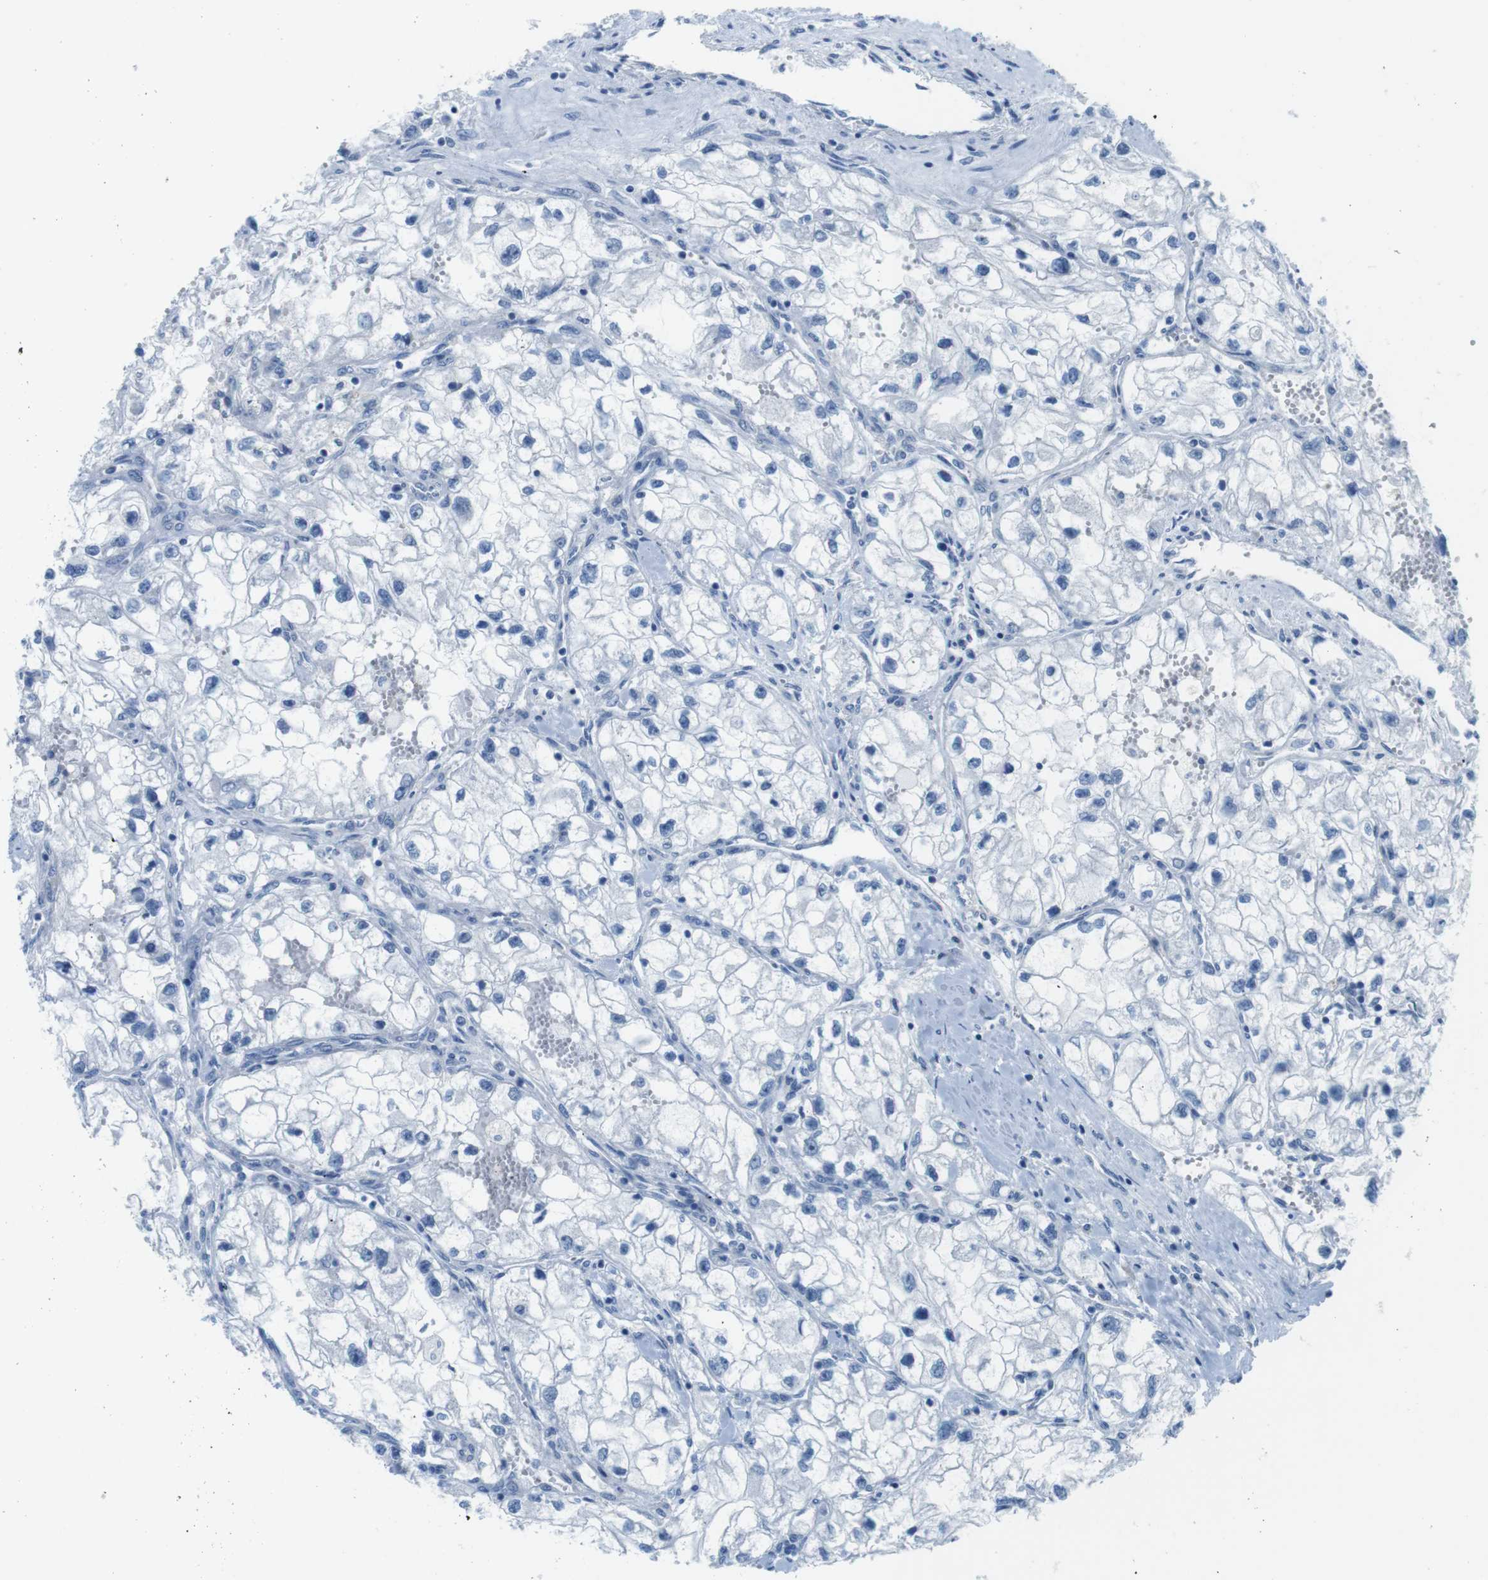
{"staining": {"intensity": "negative", "quantity": "none", "location": "none"}, "tissue": "renal cancer", "cell_type": "Tumor cells", "image_type": "cancer", "snomed": [{"axis": "morphology", "description": "Adenocarcinoma, NOS"}, {"axis": "topography", "description": "Kidney"}], "caption": "A high-resolution histopathology image shows immunohistochemistry (IHC) staining of renal cancer, which demonstrates no significant positivity in tumor cells. (Brightfield microscopy of DAB IHC at high magnification).", "gene": "EIF2B5", "patient": {"sex": "female", "age": 70}}